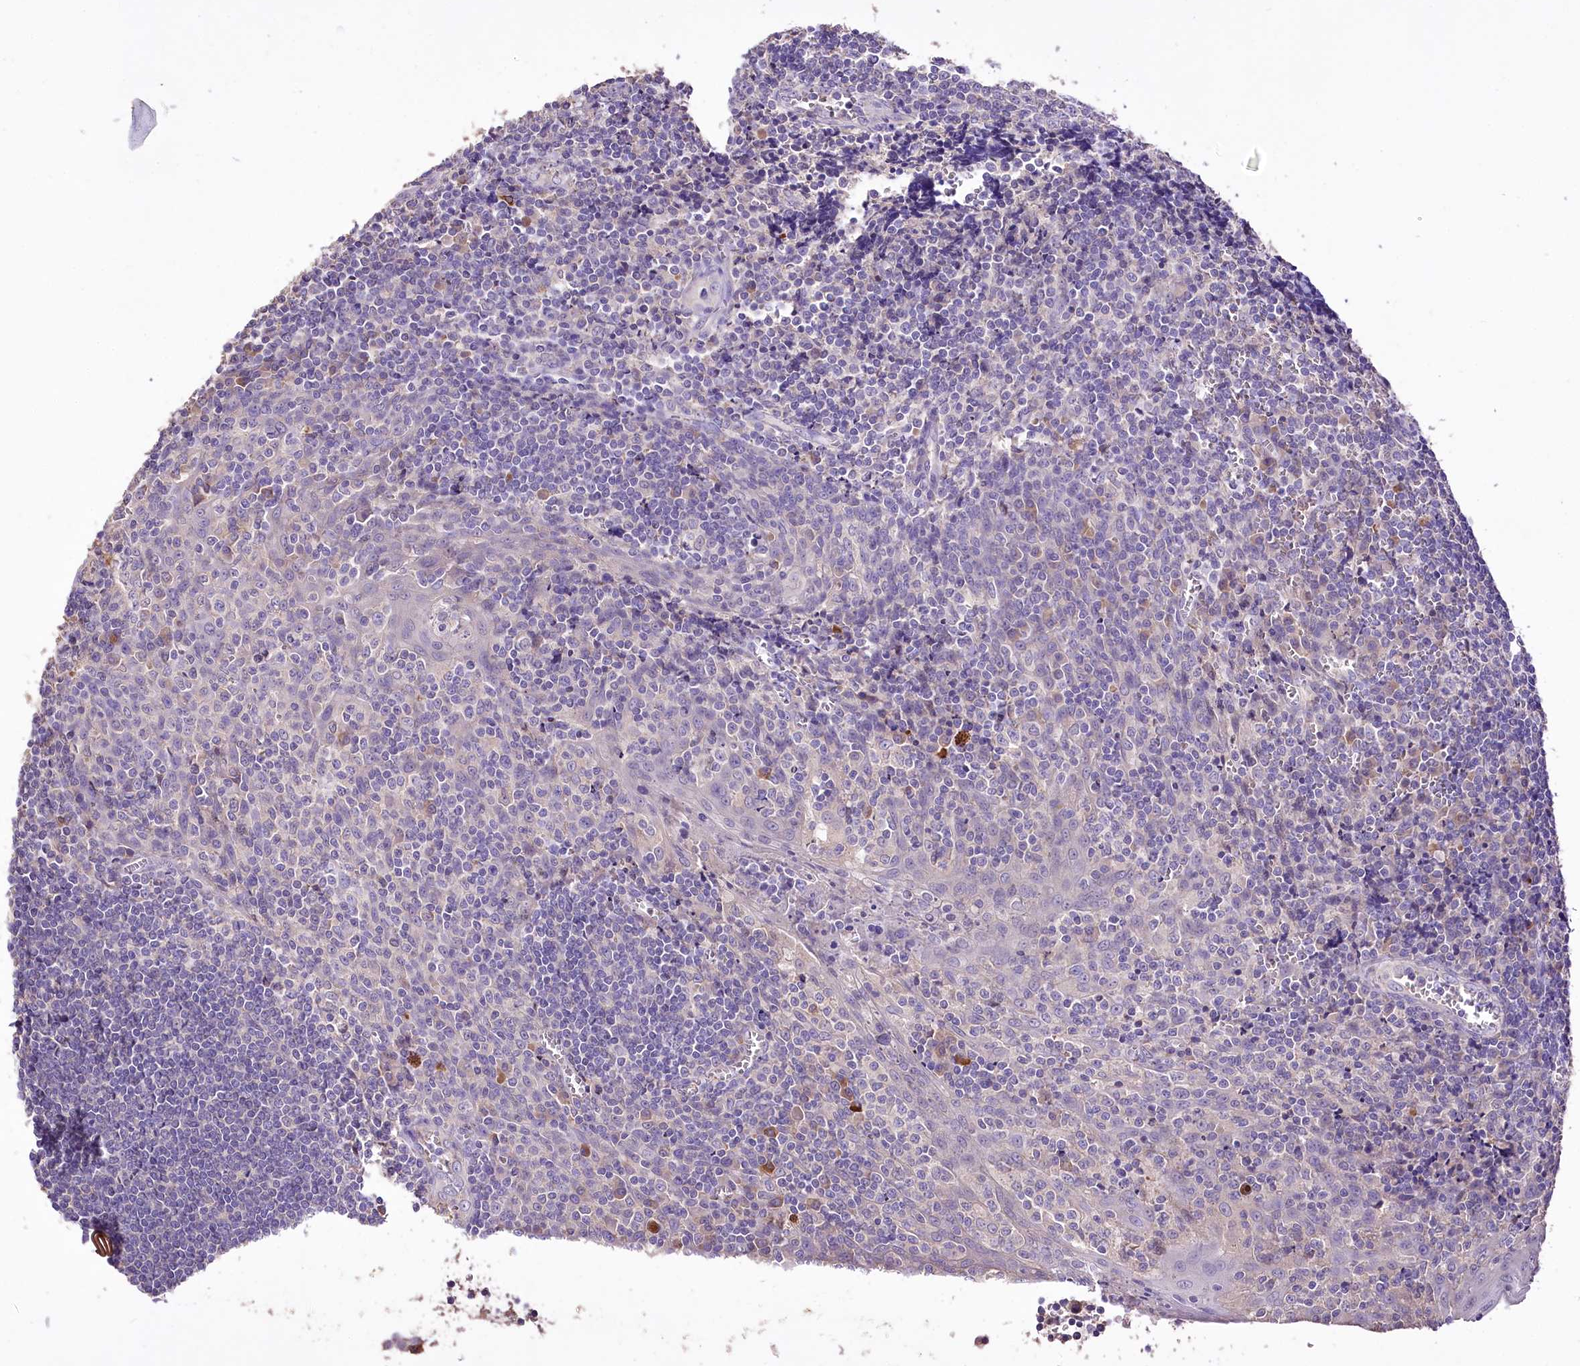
{"staining": {"intensity": "negative", "quantity": "none", "location": "none"}, "tissue": "tonsil", "cell_type": "Germinal center cells", "image_type": "normal", "snomed": [{"axis": "morphology", "description": "Normal tissue, NOS"}, {"axis": "topography", "description": "Tonsil"}], "caption": "Tonsil stained for a protein using immunohistochemistry demonstrates no expression germinal center cells.", "gene": "PCYOX1L", "patient": {"sex": "male", "age": 27}}